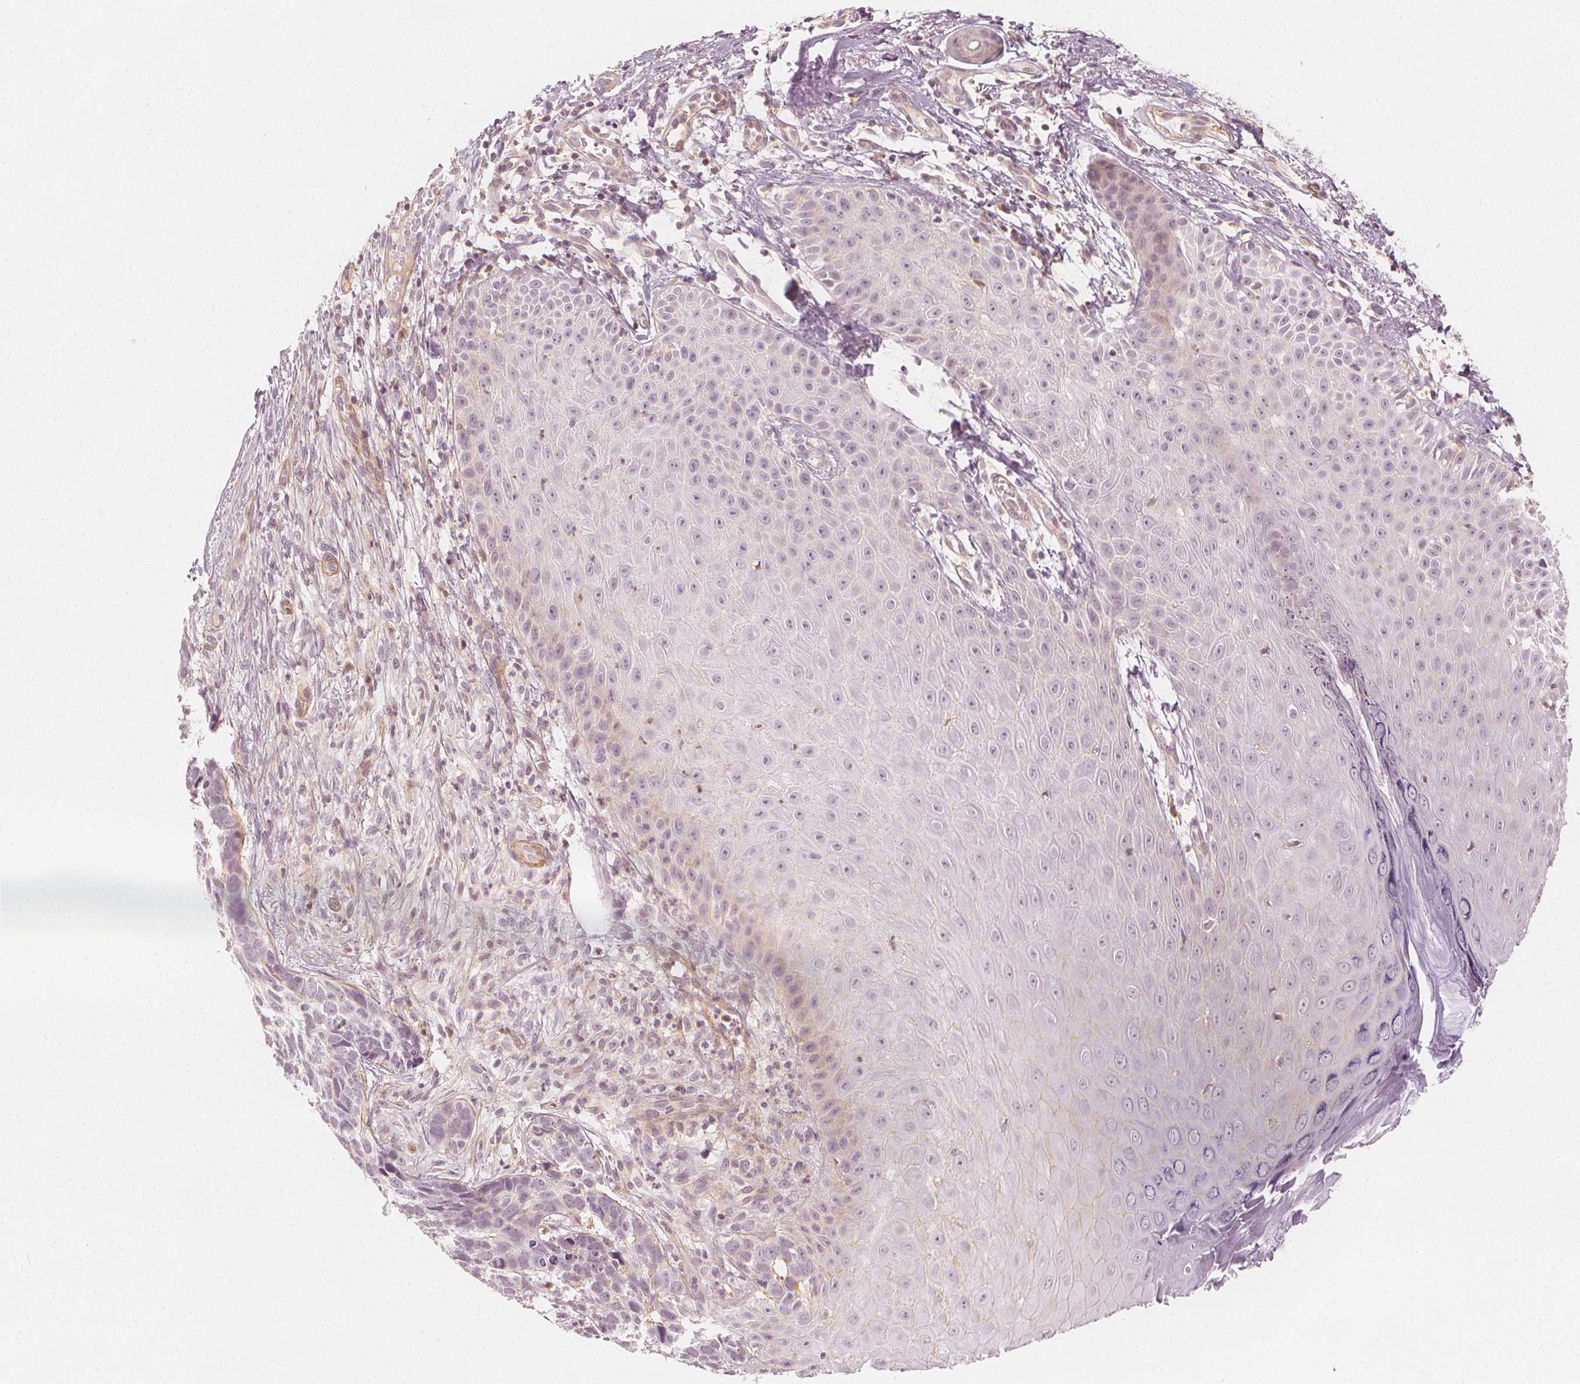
{"staining": {"intensity": "negative", "quantity": "none", "location": "none"}, "tissue": "skin cancer", "cell_type": "Tumor cells", "image_type": "cancer", "snomed": [{"axis": "morphology", "description": "Basal cell carcinoma"}, {"axis": "topography", "description": "Skin"}], "caption": "Immunohistochemistry (IHC) micrograph of neoplastic tissue: skin cancer stained with DAB (3,3'-diaminobenzidine) exhibits no significant protein staining in tumor cells.", "gene": "ARHGAP26", "patient": {"sex": "male", "age": 78}}